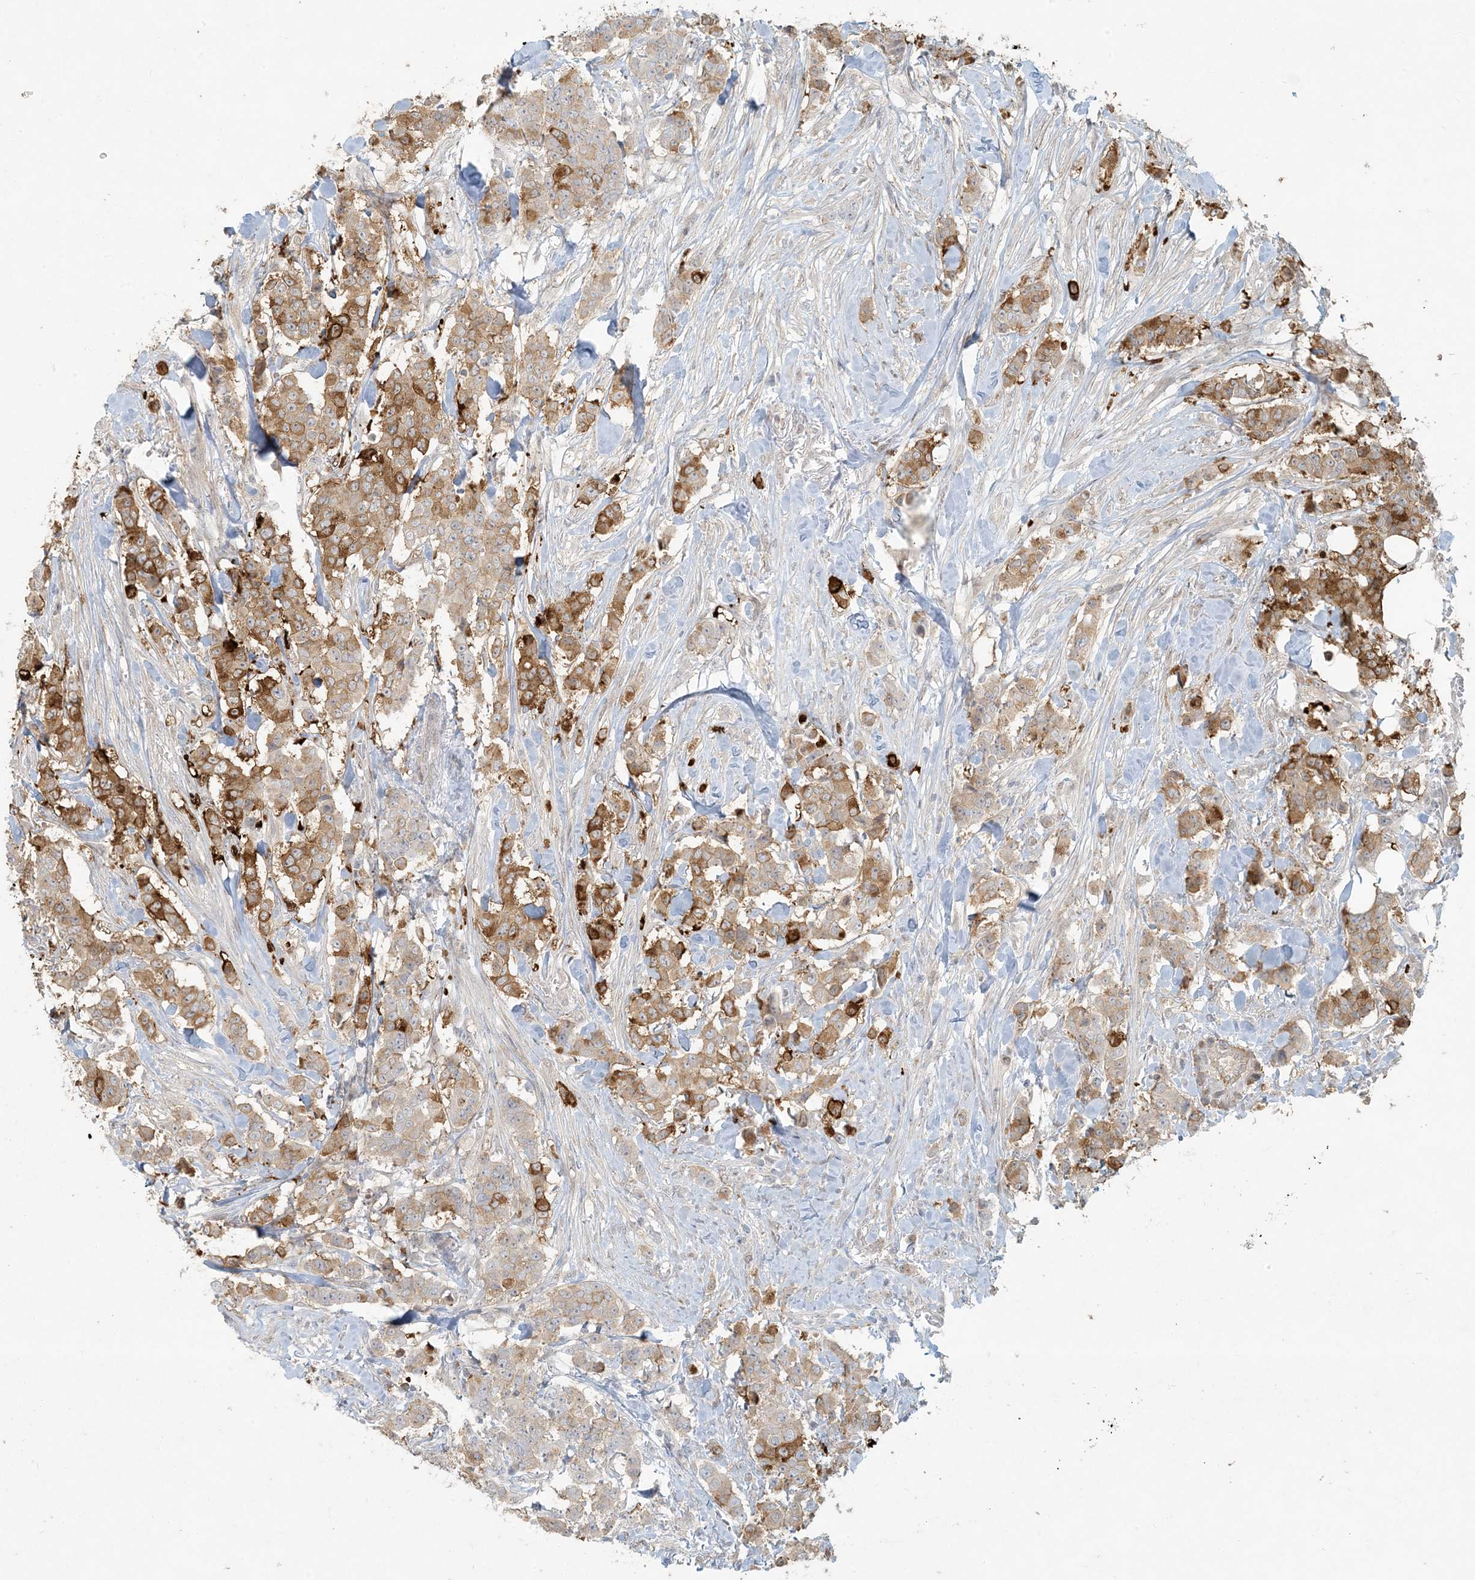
{"staining": {"intensity": "moderate", "quantity": "25%-75%", "location": "cytoplasmic/membranous"}, "tissue": "breast cancer", "cell_type": "Tumor cells", "image_type": "cancer", "snomed": [{"axis": "morphology", "description": "Duct carcinoma"}, {"axis": "topography", "description": "Breast"}], "caption": "Breast cancer (infiltrating ductal carcinoma) stained with DAB immunohistochemistry exhibits medium levels of moderate cytoplasmic/membranous positivity in approximately 25%-75% of tumor cells.", "gene": "BCORL1", "patient": {"sex": "female", "age": 40}}